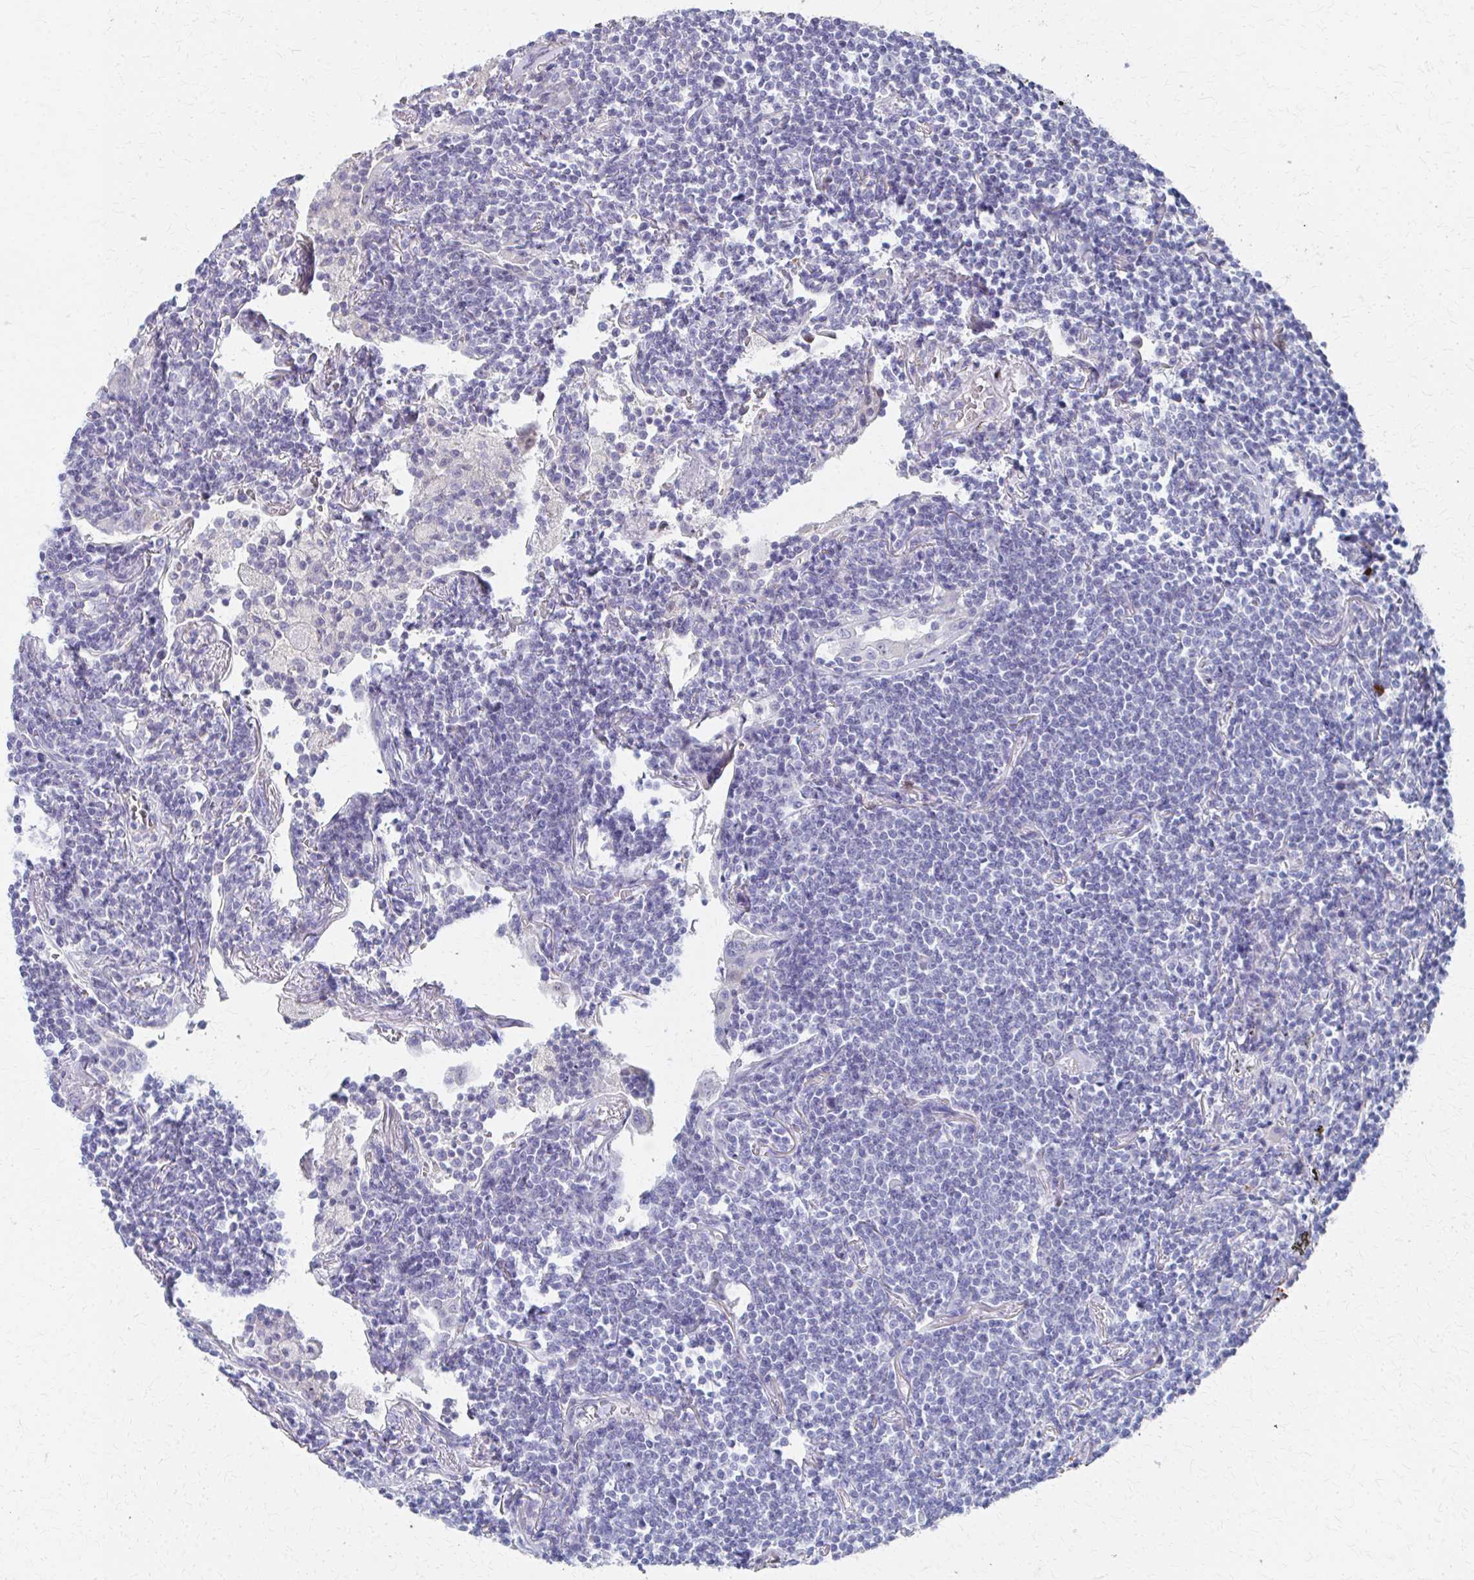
{"staining": {"intensity": "negative", "quantity": "none", "location": "none"}, "tissue": "lymphoma", "cell_type": "Tumor cells", "image_type": "cancer", "snomed": [{"axis": "morphology", "description": "Malignant lymphoma, non-Hodgkin's type, Low grade"}, {"axis": "topography", "description": "Lung"}], "caption": "Immunohistochemical staining of human low-grade malignant lymphoma, non-Hodgkin's type exhibits no significant staining in tumor cells. (Immunohistochemistry, brightfield microscopy, high magnification).", "gene": "MS4A2", "patient": {"sex": "female", "age": 71}}